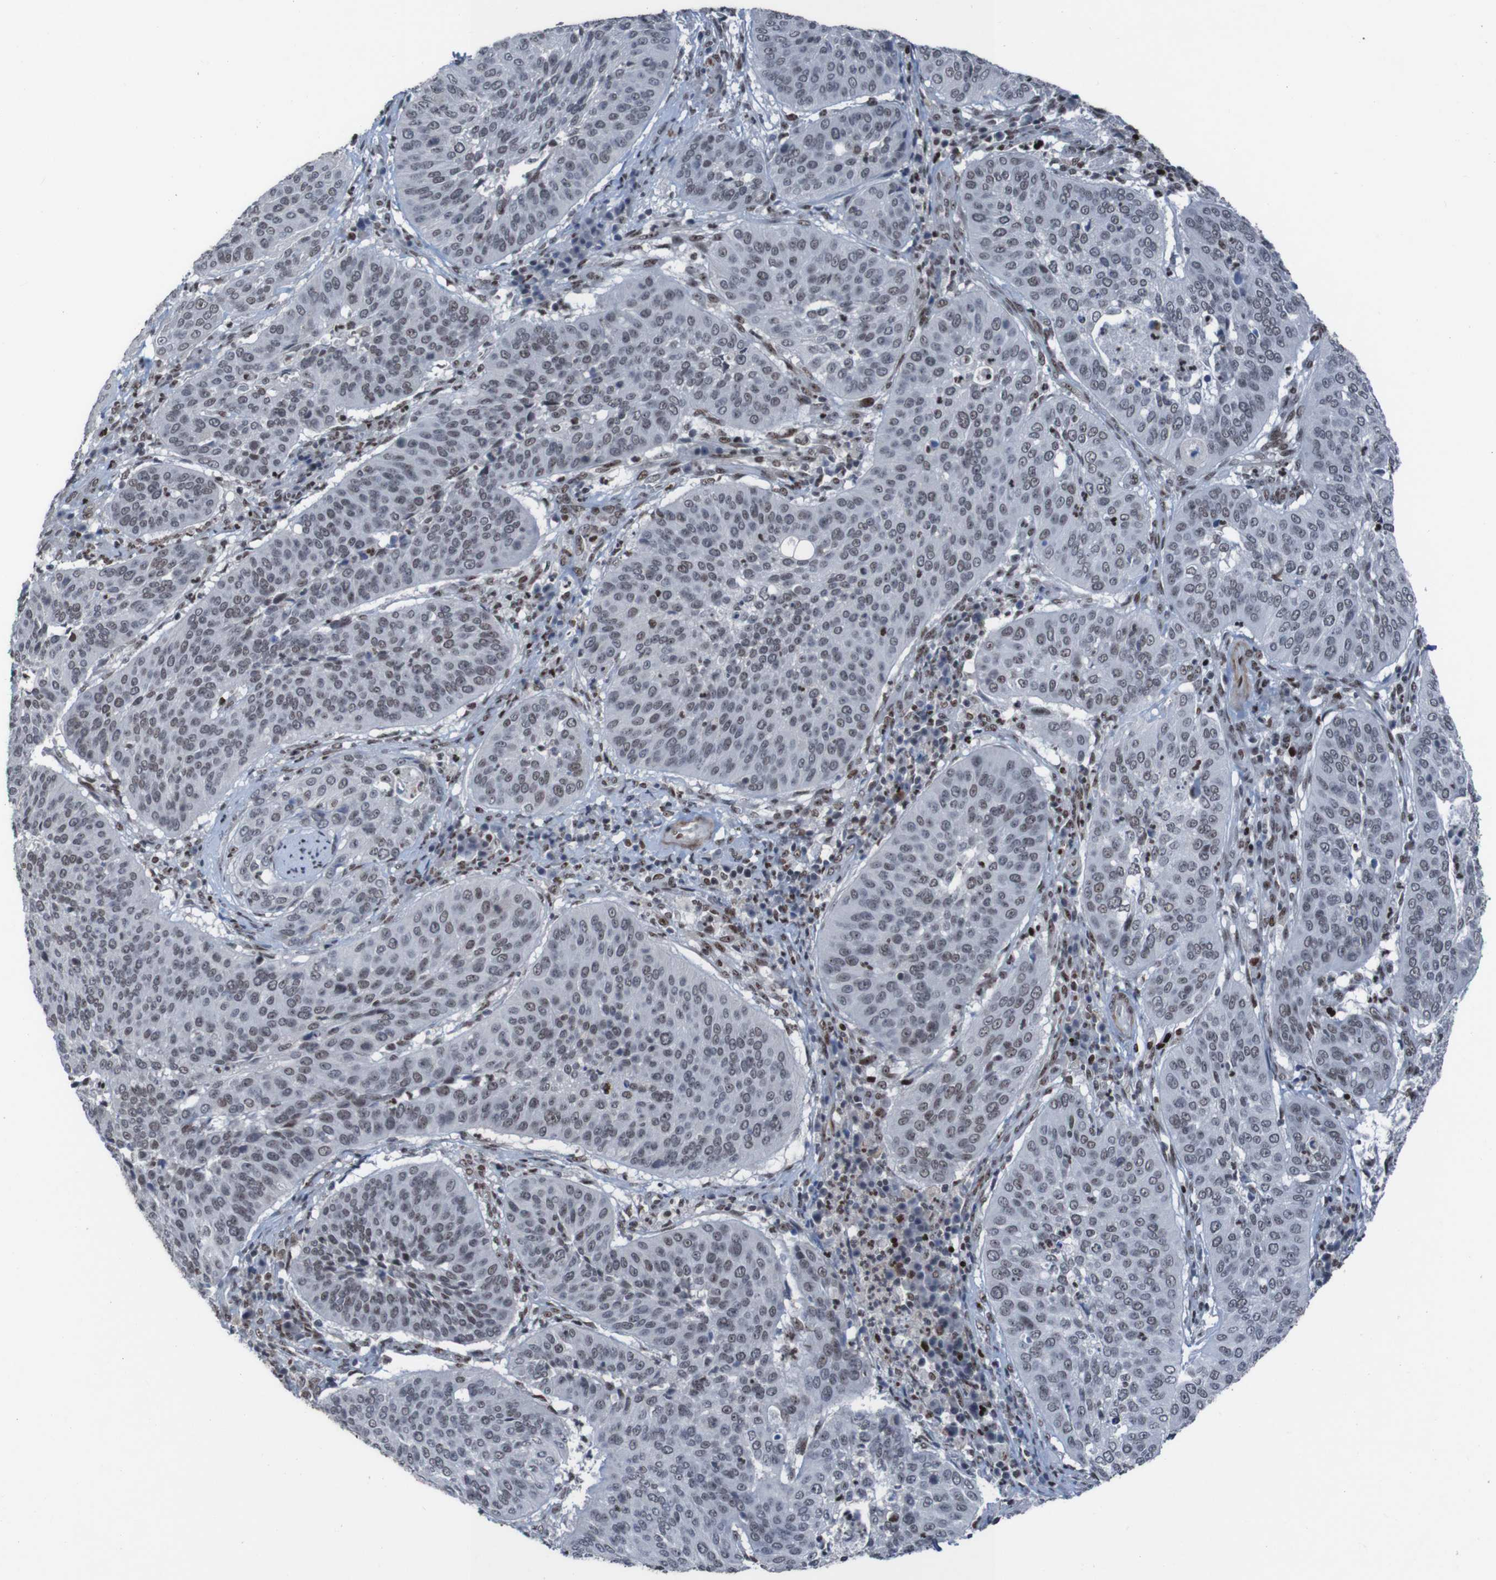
{"staining": {"intensity": "moderate", "quantity": "<25%", "location": "nuclear"}, "tissue": "cervical cancer", "cell_type": "Tumor cells", "image_type": "cancer", "snomed": [{"axis": "morphology", "description": "Normal tissue, NOS"}, {"axis": "morphology", "description": "Squamous cell carcinoma, NOS"}, {"axis": "topography", "description": "Cervix"}], "caption": "IHC micrograph of cervical cancer stained for a protein (brown), which reveals low levels of moderate nuclear expression in approximately <25% of tumor cells.", "gene": "PHF2", "patient": {"sex": "female", "age": 39}}